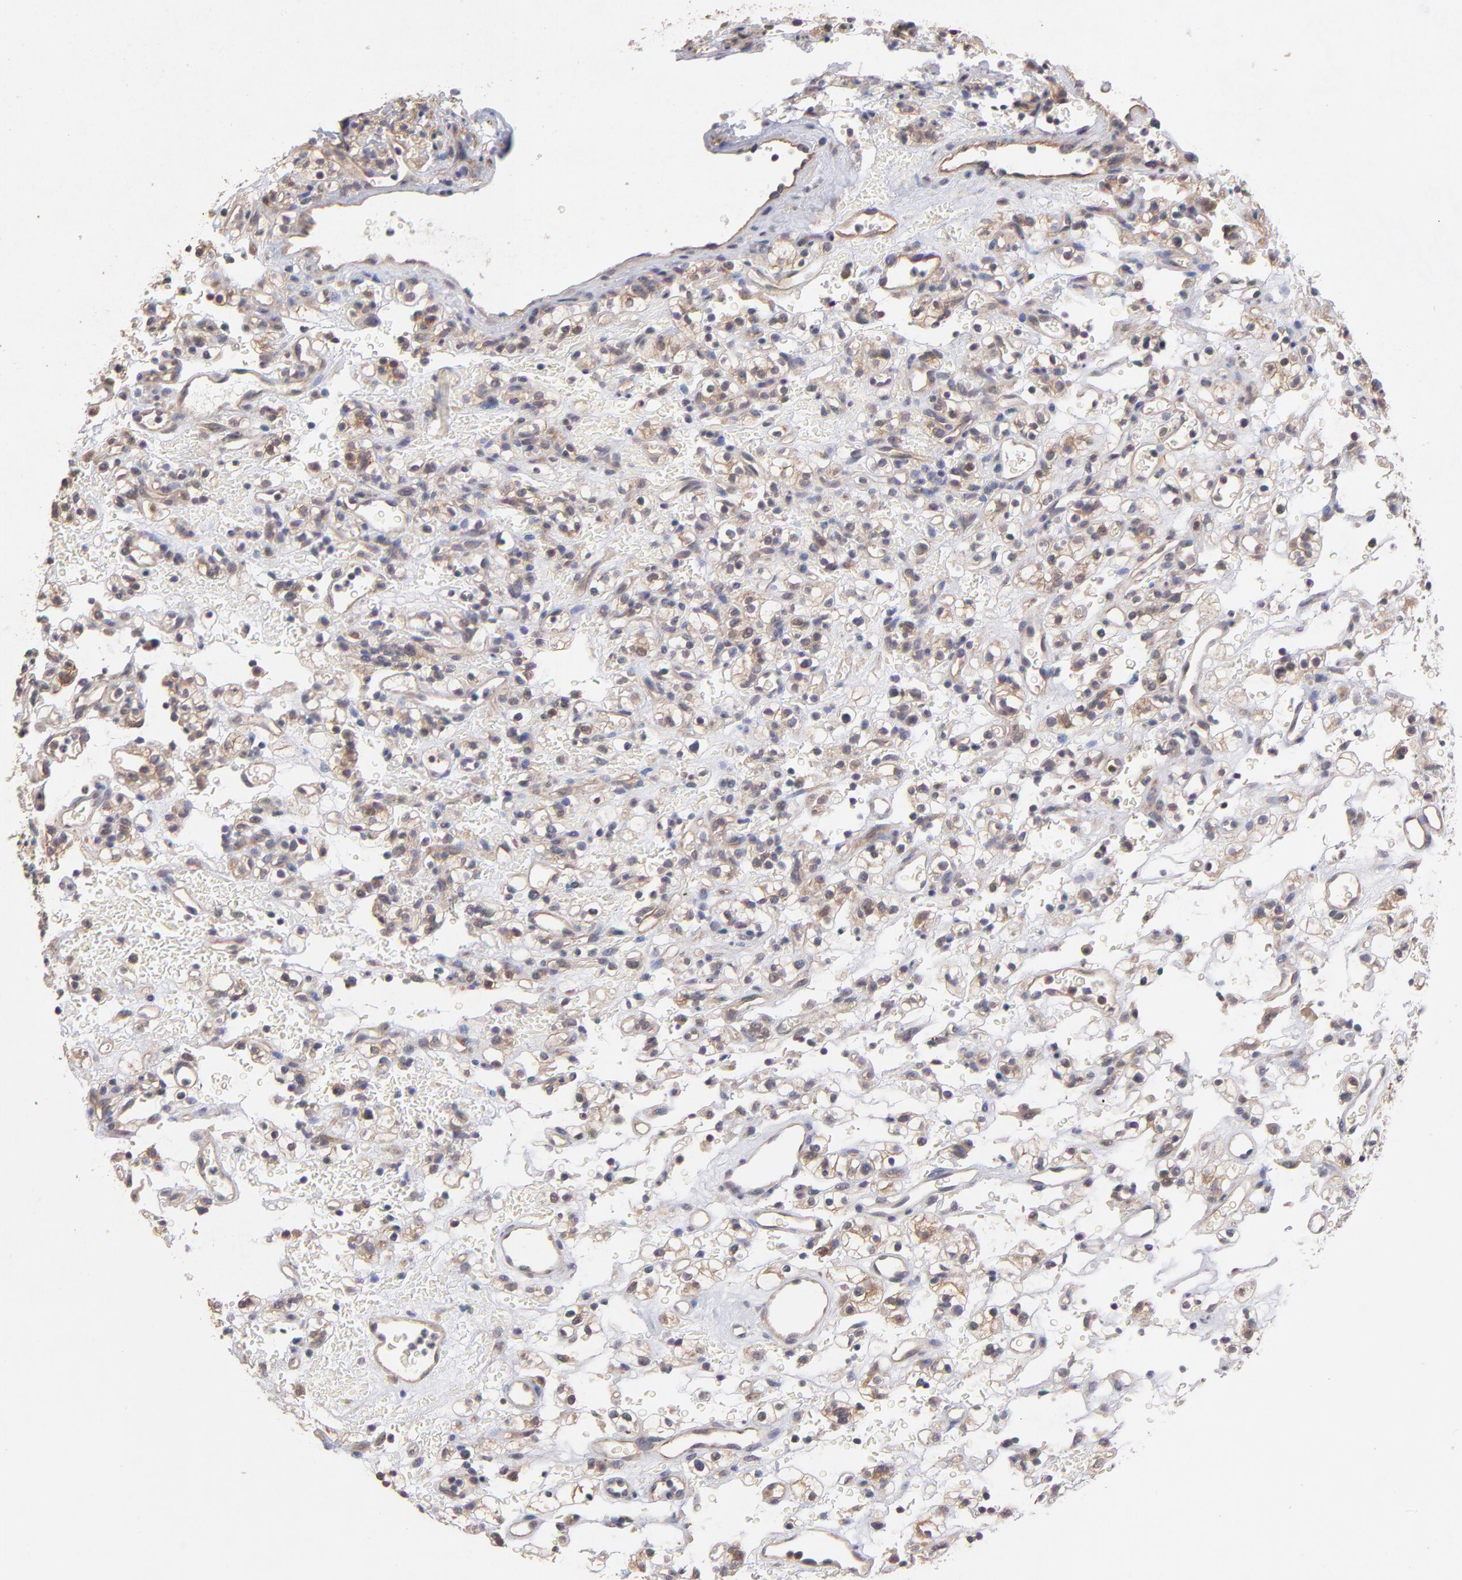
{"staining": {"intensity": "moderate", "quantity": "25%-75%", "location": "cytoplasmic/membranous"}, "tissue": "renal cancer", "cell_type": "Tumor cells", "image_type": "cancer", "snomed": [{"axis": "morphology", "description": "Normal tissue, NOS"}, {"axis": "morphology", "description": "Adenocarcinoma, NOS"}, {"axis": "topography", "description": "Kidney"}], "caption": "High-power microscopy captured an immunohistochemistry histopathology image of renal cancer (adenocarcinoma), revealing moderate cytoplasmic/membranous positivity in approximately 25%-75% of tumor cells.", "gene": "STAP2", "patient": {"sex": "female", "age": 72}}